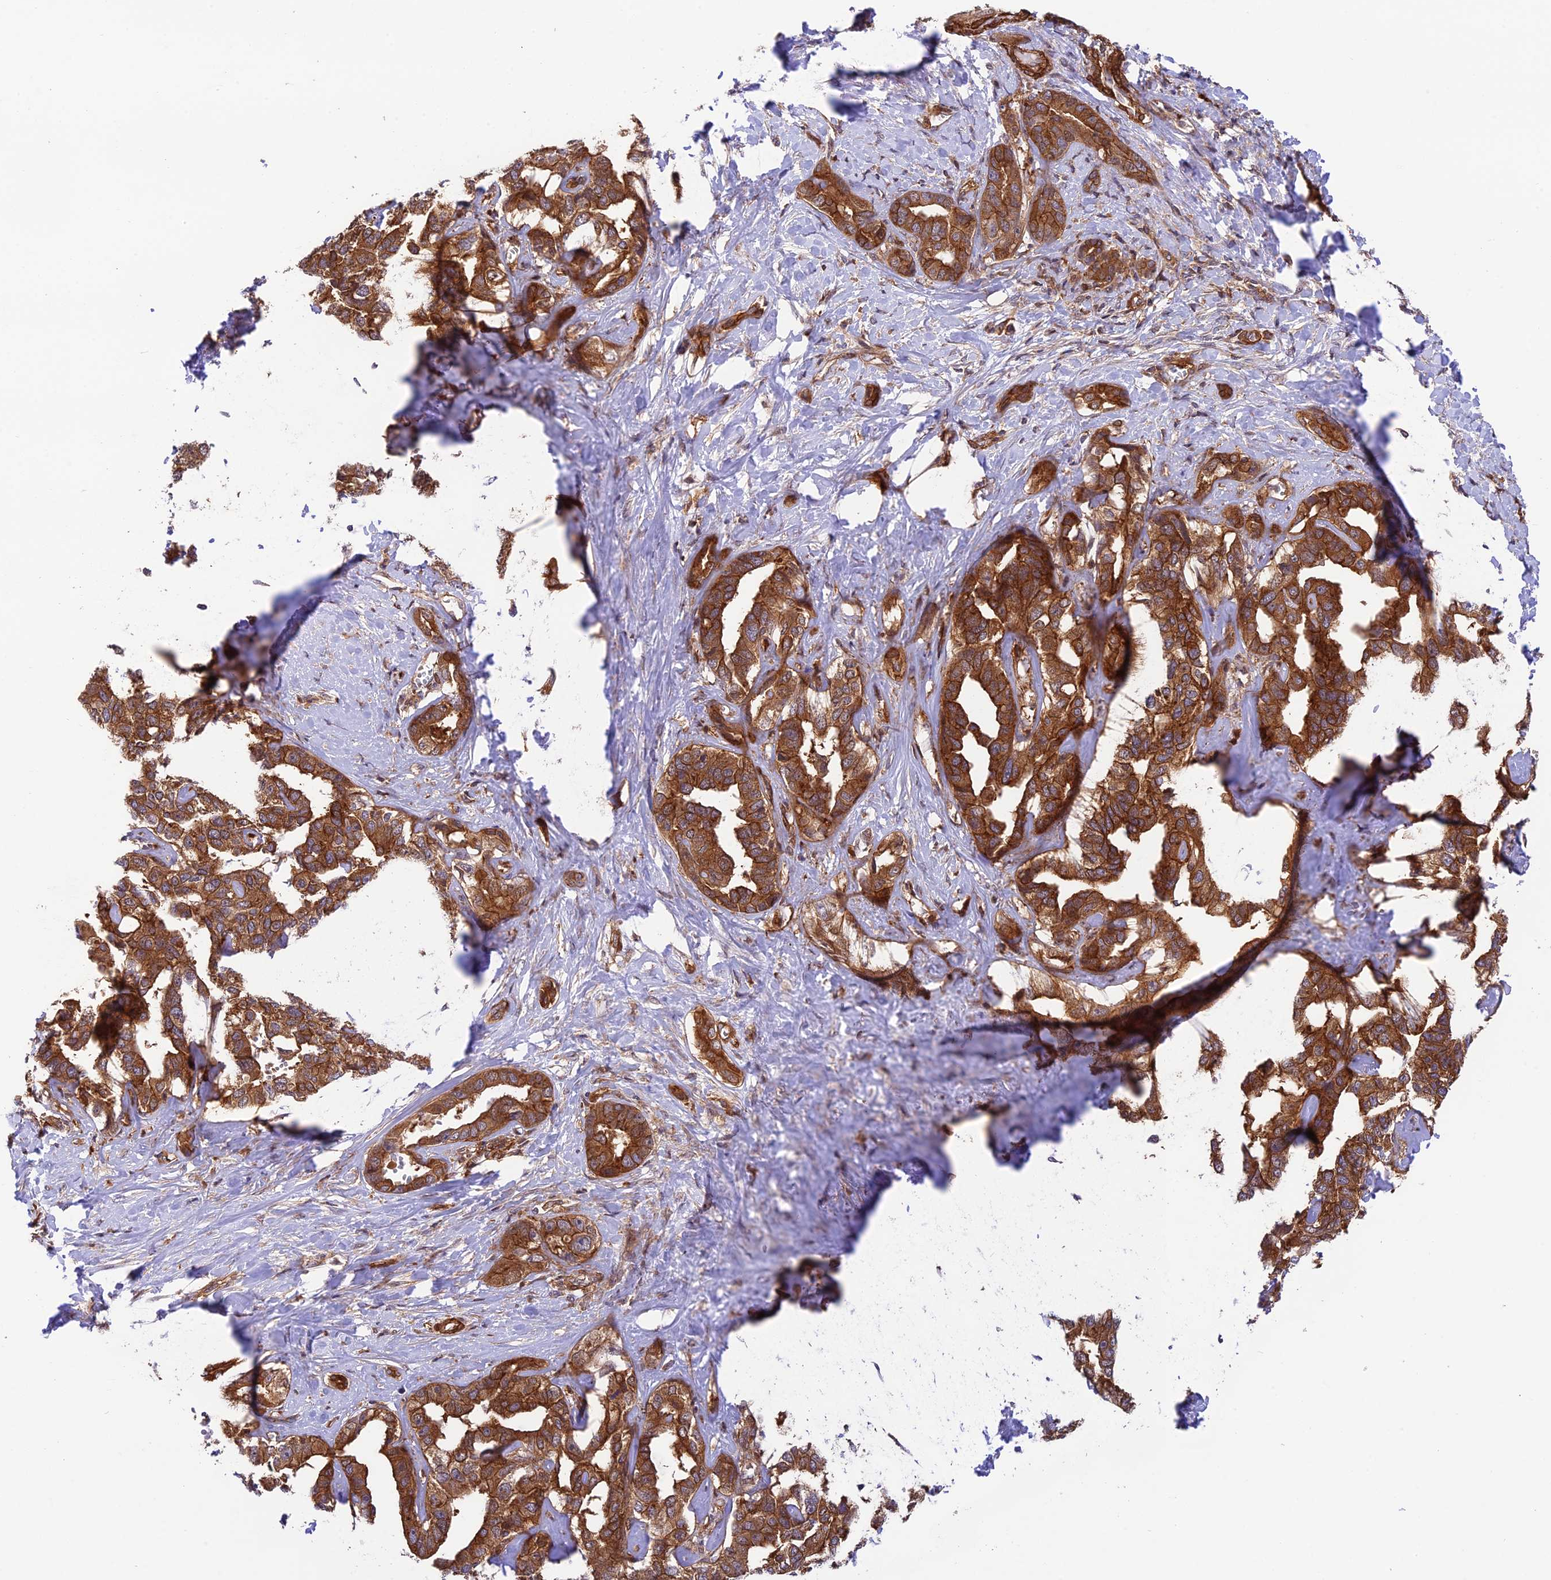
{"staining": {"intensity": "strong", "quantity": ">75%", "location": "cytoplasmic/membranous"}, "tissue": "liver cancer", "cell_type": "Tumor cells", "image_type": "cancer", "snomed": [{"axis": "morphology", "description": "Cholangiocarcinoma"}, {"axis": "topography", "description": "Liver"}], "caption": "This is an image of immunohistochemistry staining of cholangiocarcinoma (liver), which shows strong staining in the cytoplasmic/membranous of tumor cells.", "gene": "EVI5L", "patient": {"sex": "male", "age": 59}}